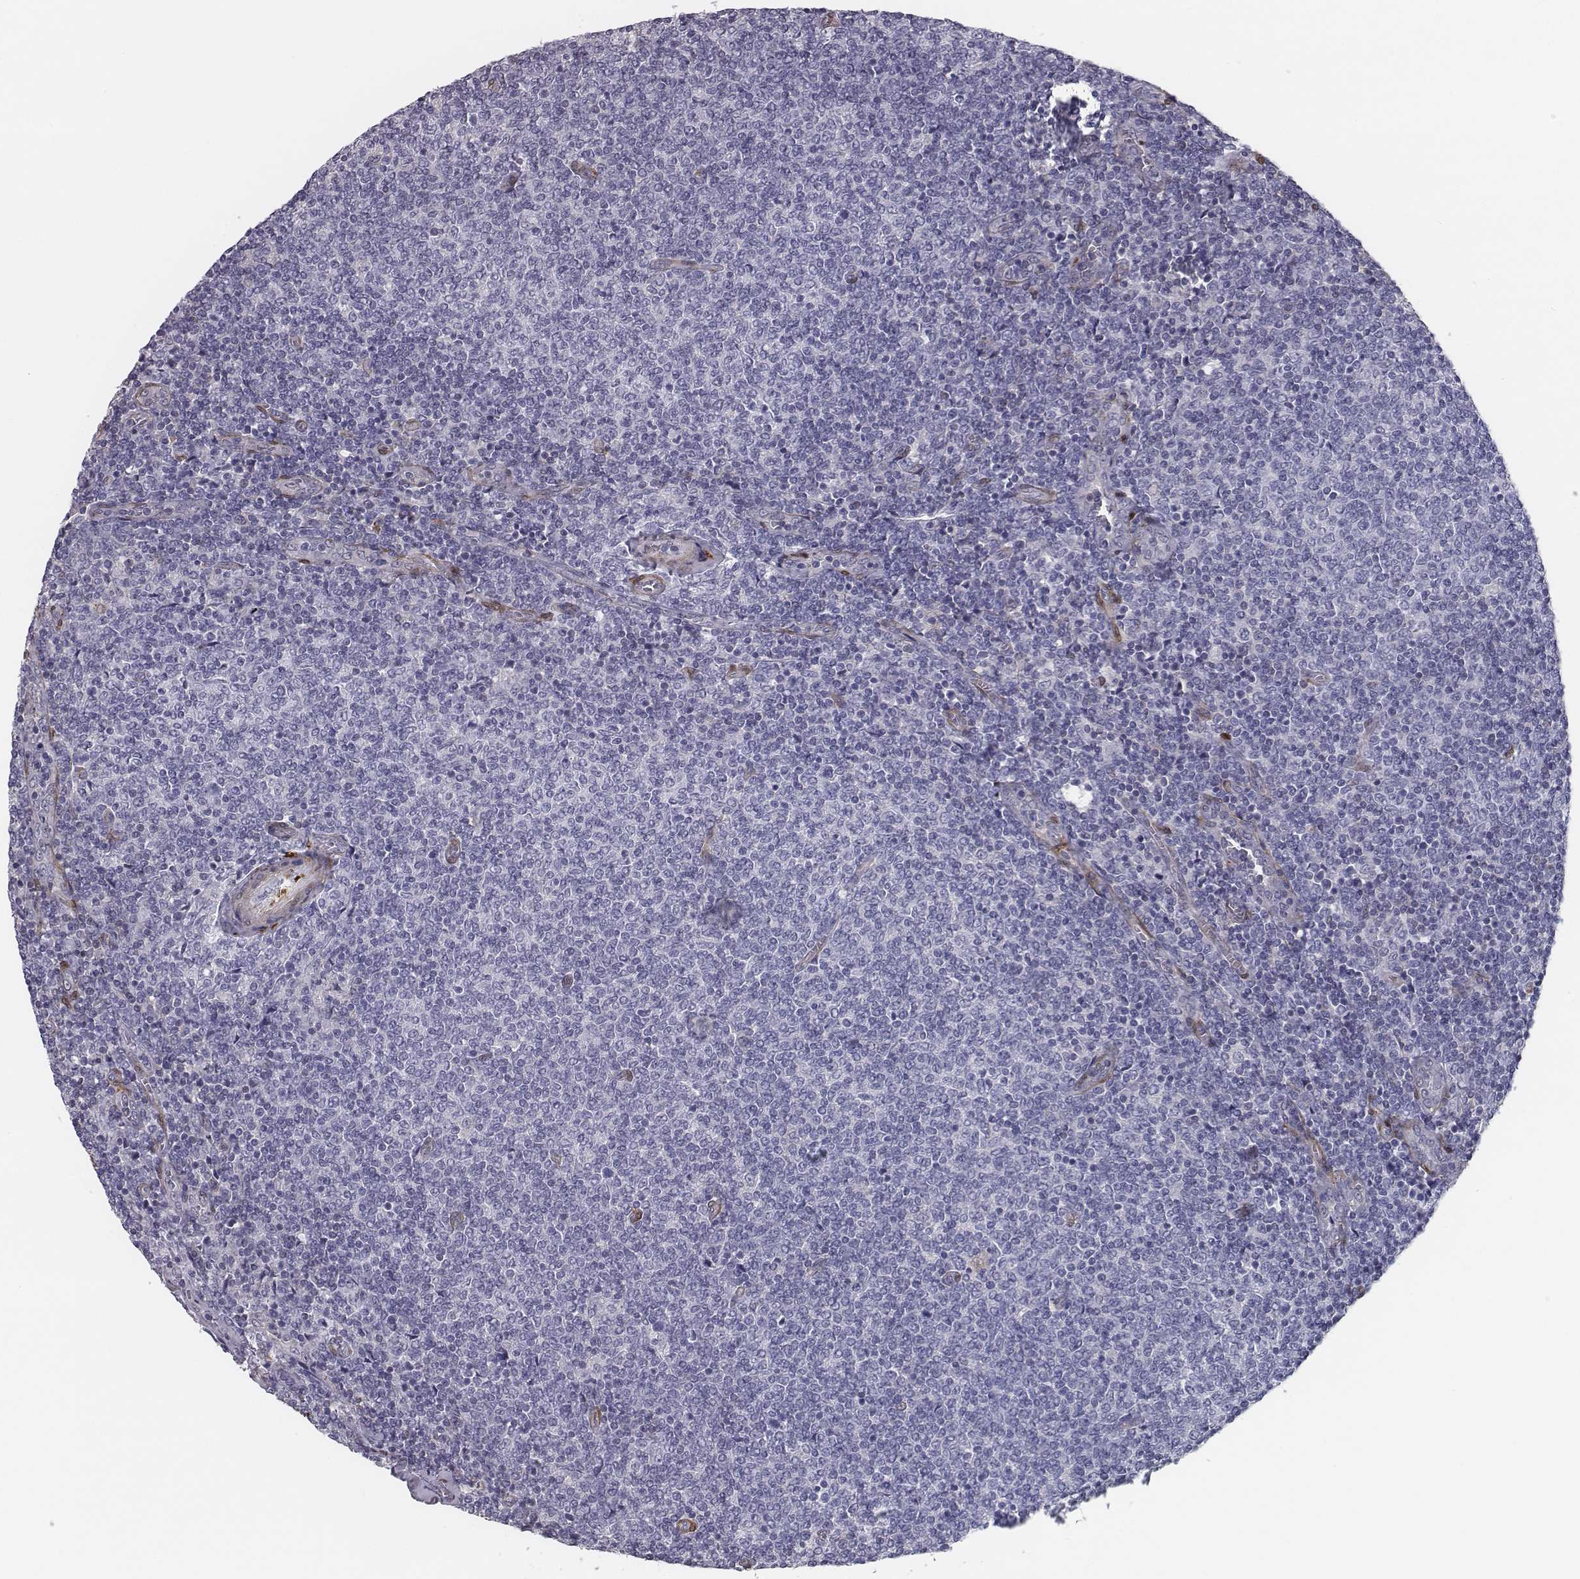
{"staining": {"intensity": "negative", "quantity": "none", "location": "none"}, "tissue": "lymphoma", "cell_type": "Tumor cells", "image_type": "cancer", "snomed": [{"axis": "morphology", "description": "Malignant lymphoma, non-Hodgkin's type, Low grade"}, {"axis": "topography", "description": "Lymph node"}], "caption": "This is a image of immunohistochemistry (IHC) staining of lymphoma, which shows no staining in tumor cells.", "gene": "ISYNA1", "patient": {"sex": "male", "age": 52}}